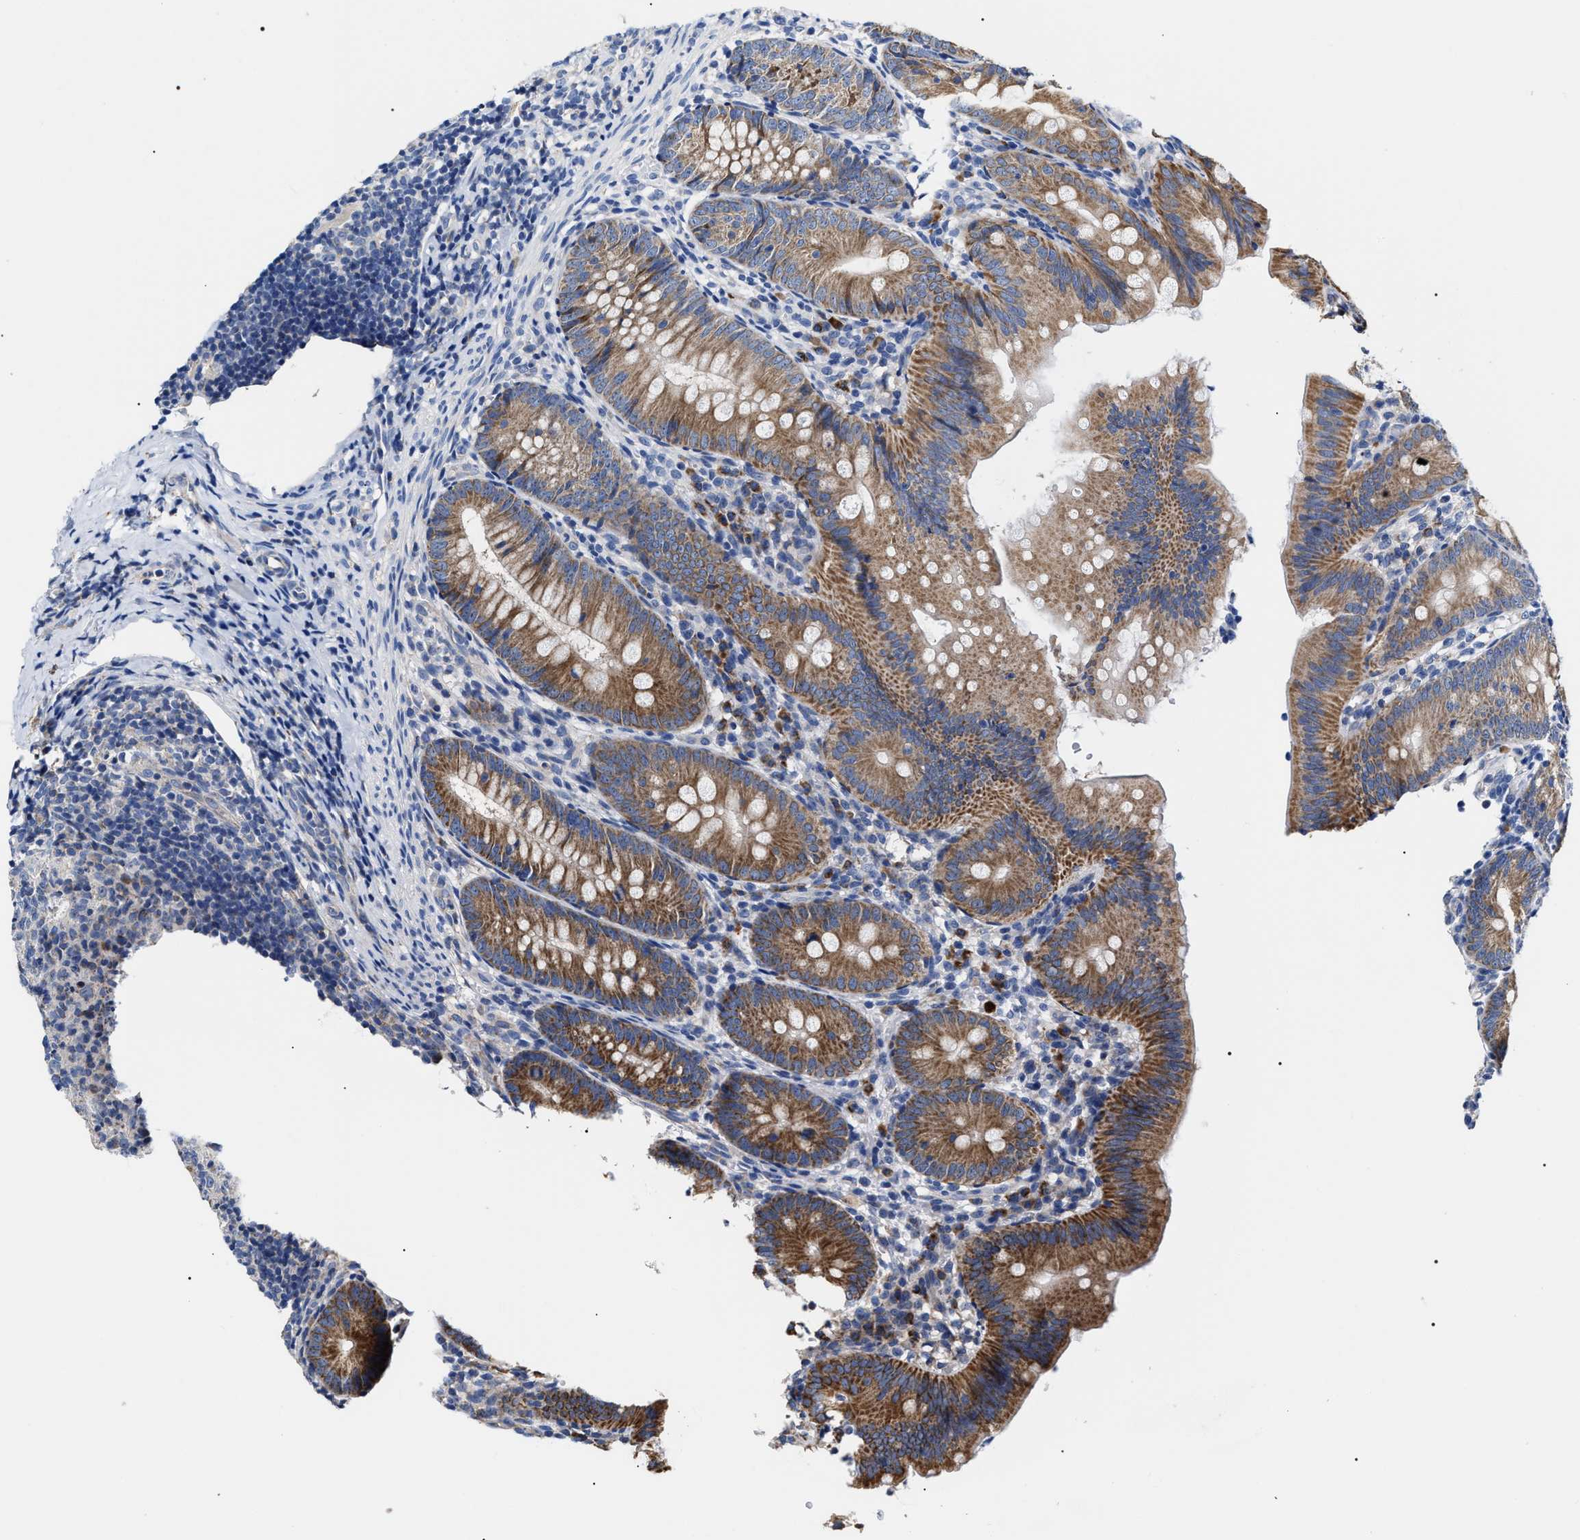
{"staining": {"intensity": "moderate", "quantity": ">75%", "location": "cytoplasmic/membranous"}, "tissue": "appendix", "cell_type": "Glandular cells", "image_type": "normal", "snomed": [{"axis": "morphology", "description": "Normal tissue, NOS"}, {"axis": "topography", "description": "Appendix"}], "caption": "Immunohistochemical staining of unremarkable appendix exhibits medium levels of moderate cytoplasmic/membranous staining in approximately >75% of glandular cells.", "gene": "MACC1", "patient": {"sex": "male", "age": 1}}